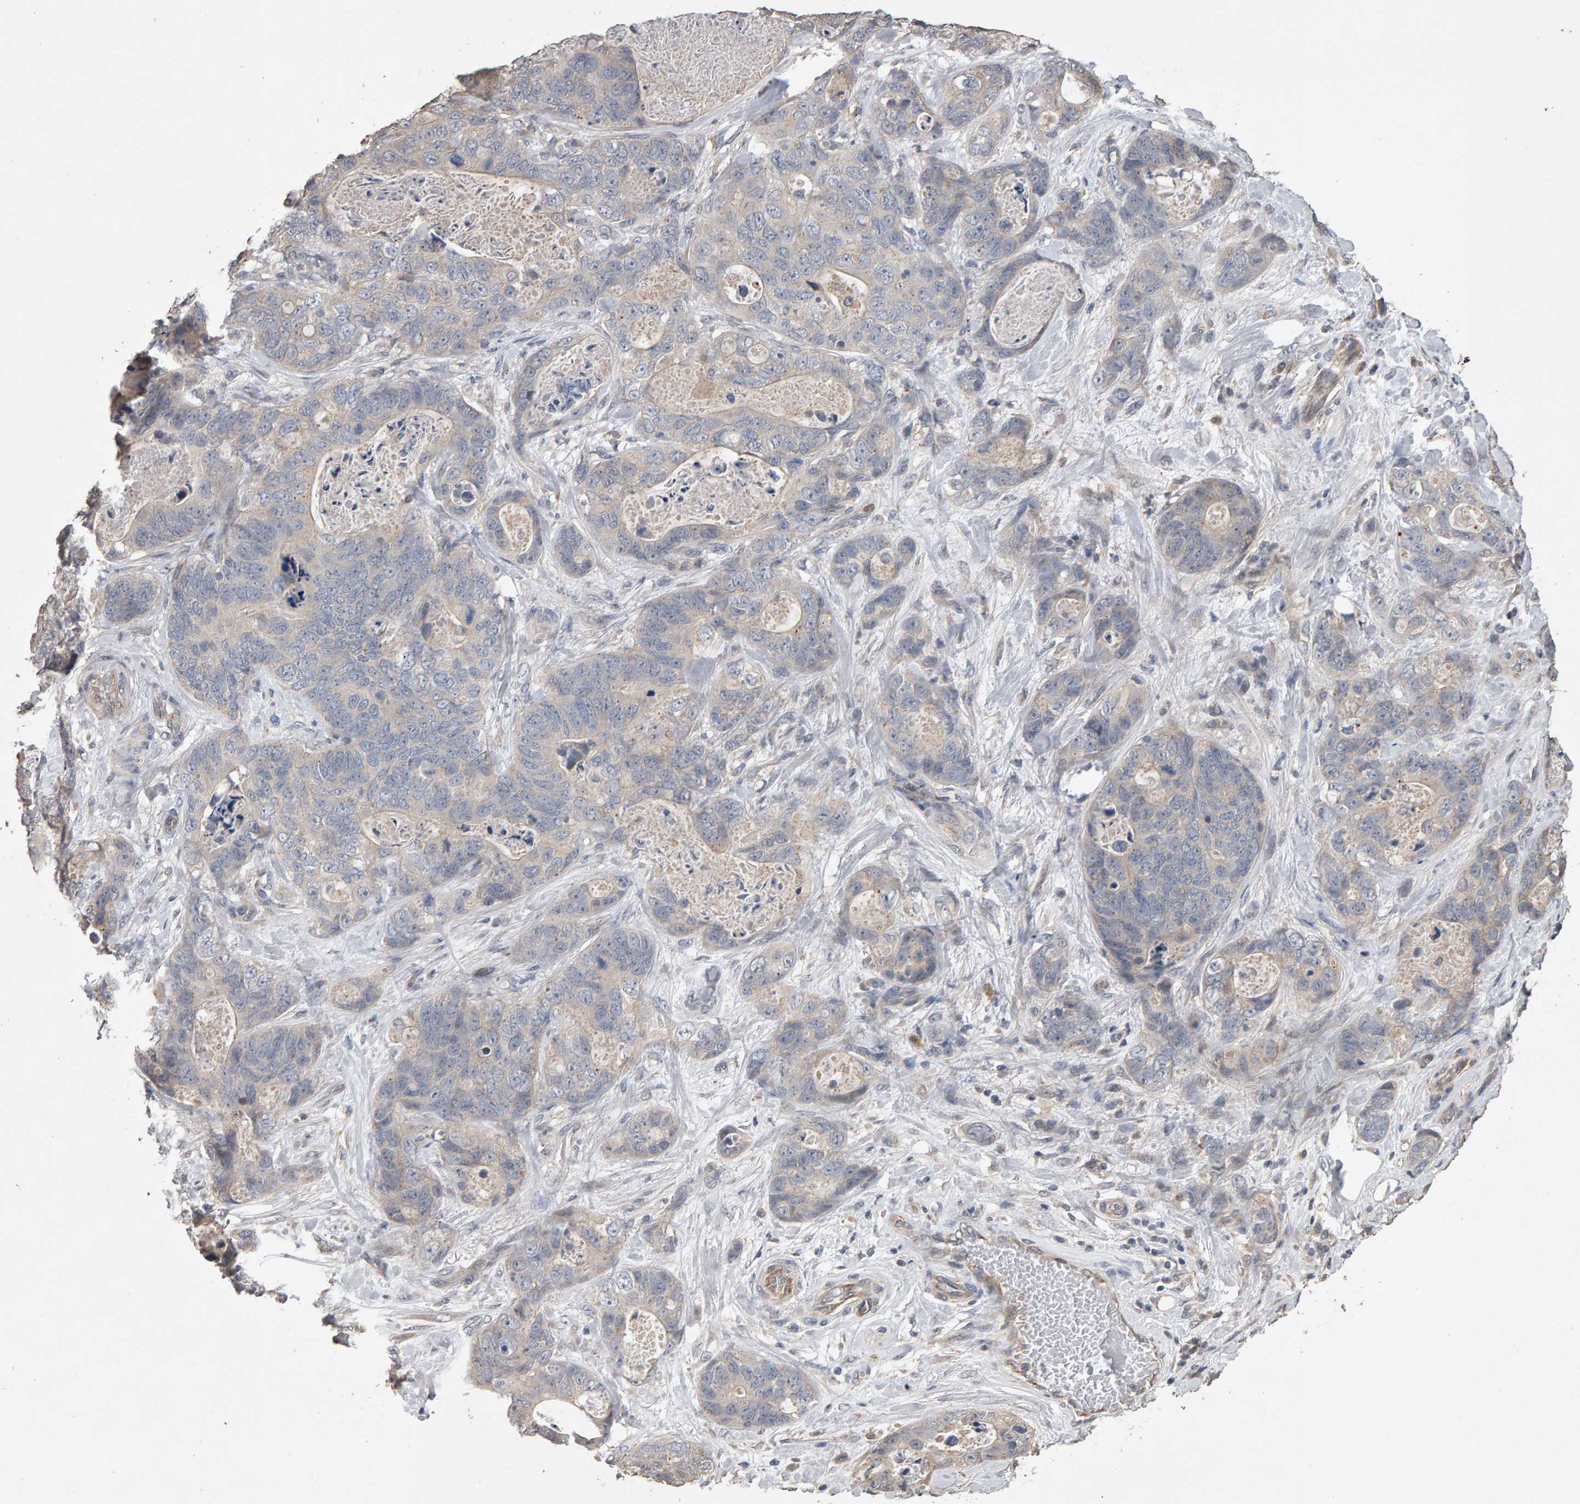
{"staining": {"intensity": "negative", "quantity": "none", "location": "none"}, "tissue": "stomach cancer", "cell_type": "Tumor cells", "image_type": "cancer", "snomed": [{"axis": "morphology", "description": "Normal tissue, NOS"}, {"axis": "morphology", "description": "Adenocarcinoma, NOS"}, {"axis": "topography", "description": "Stomach"}], "caption": "Tumor cells show no significant expression in stomach cancer.", "gene": "COASY", "patient": {"sex": "female", "age": 89}}